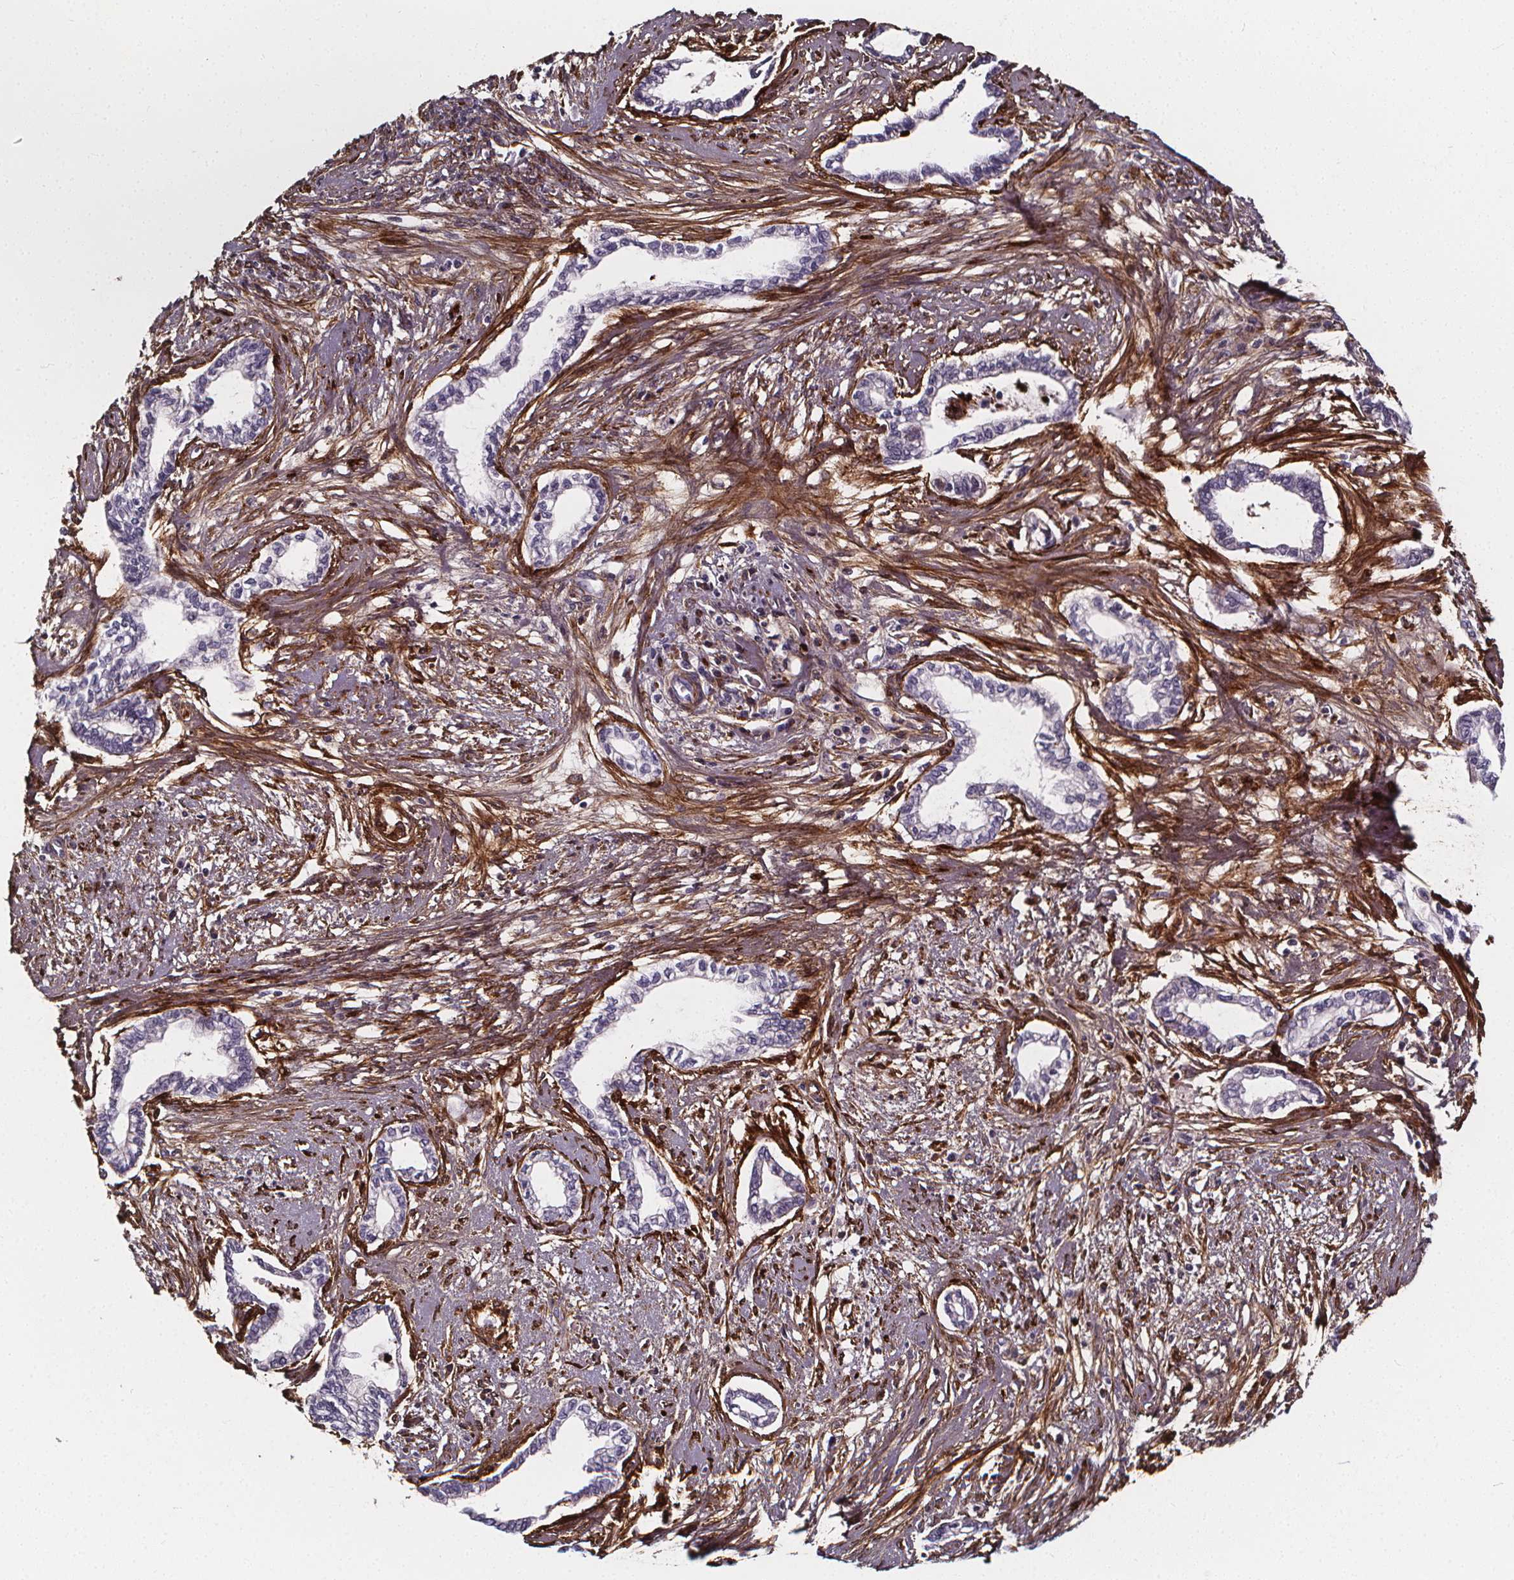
{"staining": {"intensity": "negative", "quantity": "none", "location": "none"}, "tissue": "cervical cancer", "cell_type": "Tumor cells", "image_type": "cancer", "snomed": [{"axis": "morphology", "description": "Adenocarcinoma, NOS"}, {"axis": "topography", "description": "Cervix"}], "caption": "An IHC image of cervical cancer (adenocarcinoma) is shown. There is no staining in tumor cells of cervical cancer (adenocarcinoma).", "gene": "AEBP1", "patient": {"sex": "female", "age": 62}}